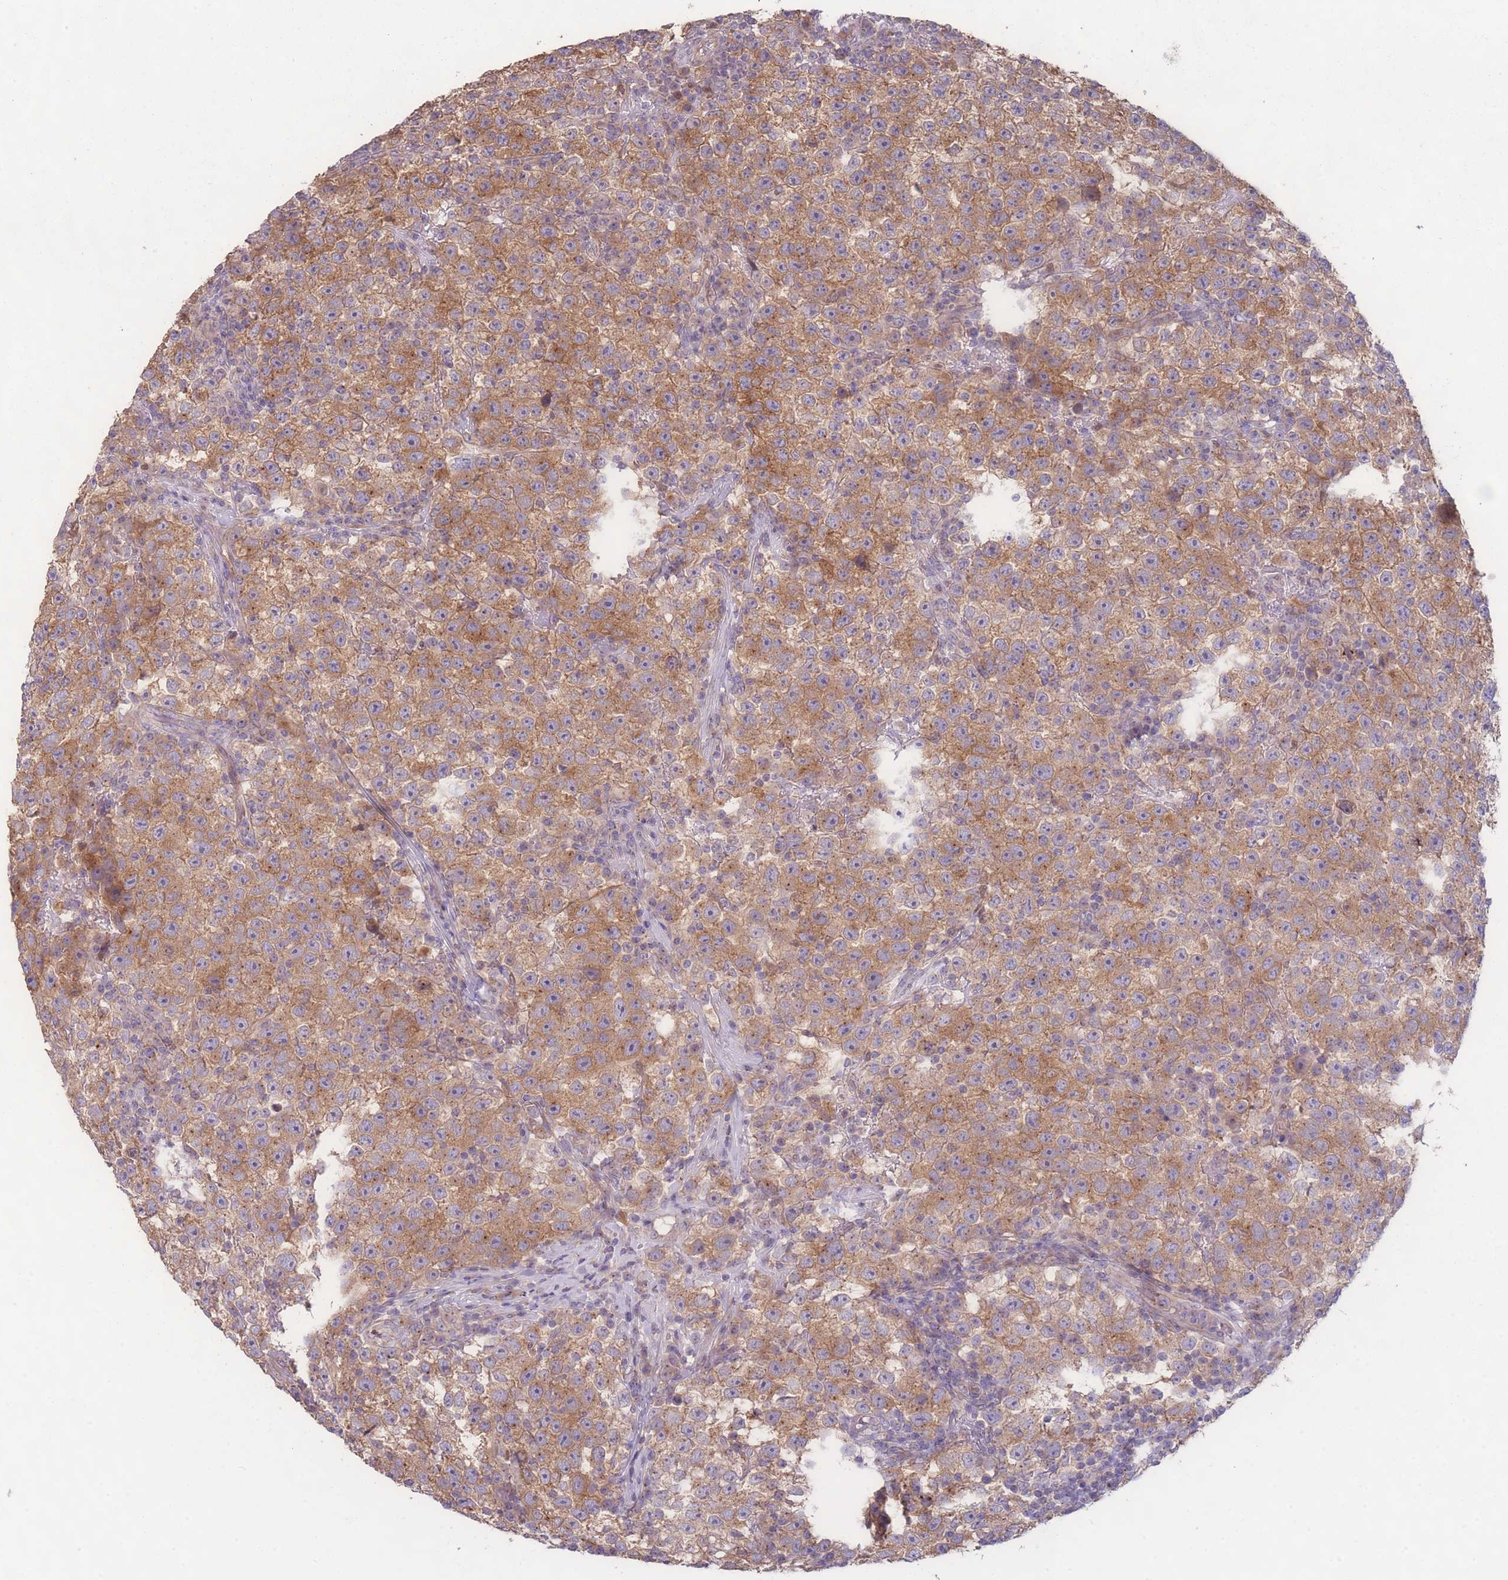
{"staining": {"intensity": "moderate", "quantity": ">75%", "location": "cytoplasmic/membranous"}, "tissue": "testis cancer", "cell_type": "Tumor cells", "image_type": "cancer", "snomed": [{"axis": "morphology", "description": "Seminoma, NOS"}, {"axis": "topography", "description": "Testis"}], "caption": "A brown stain shows moderate cytoplasmic/membranous staining of a protein in testis cancer tumor cells. (Brightfield microscopy of DAB IHC at high magnification).", "gene": "STEAP3", "patient": {"sex": "male", "age": 22}}